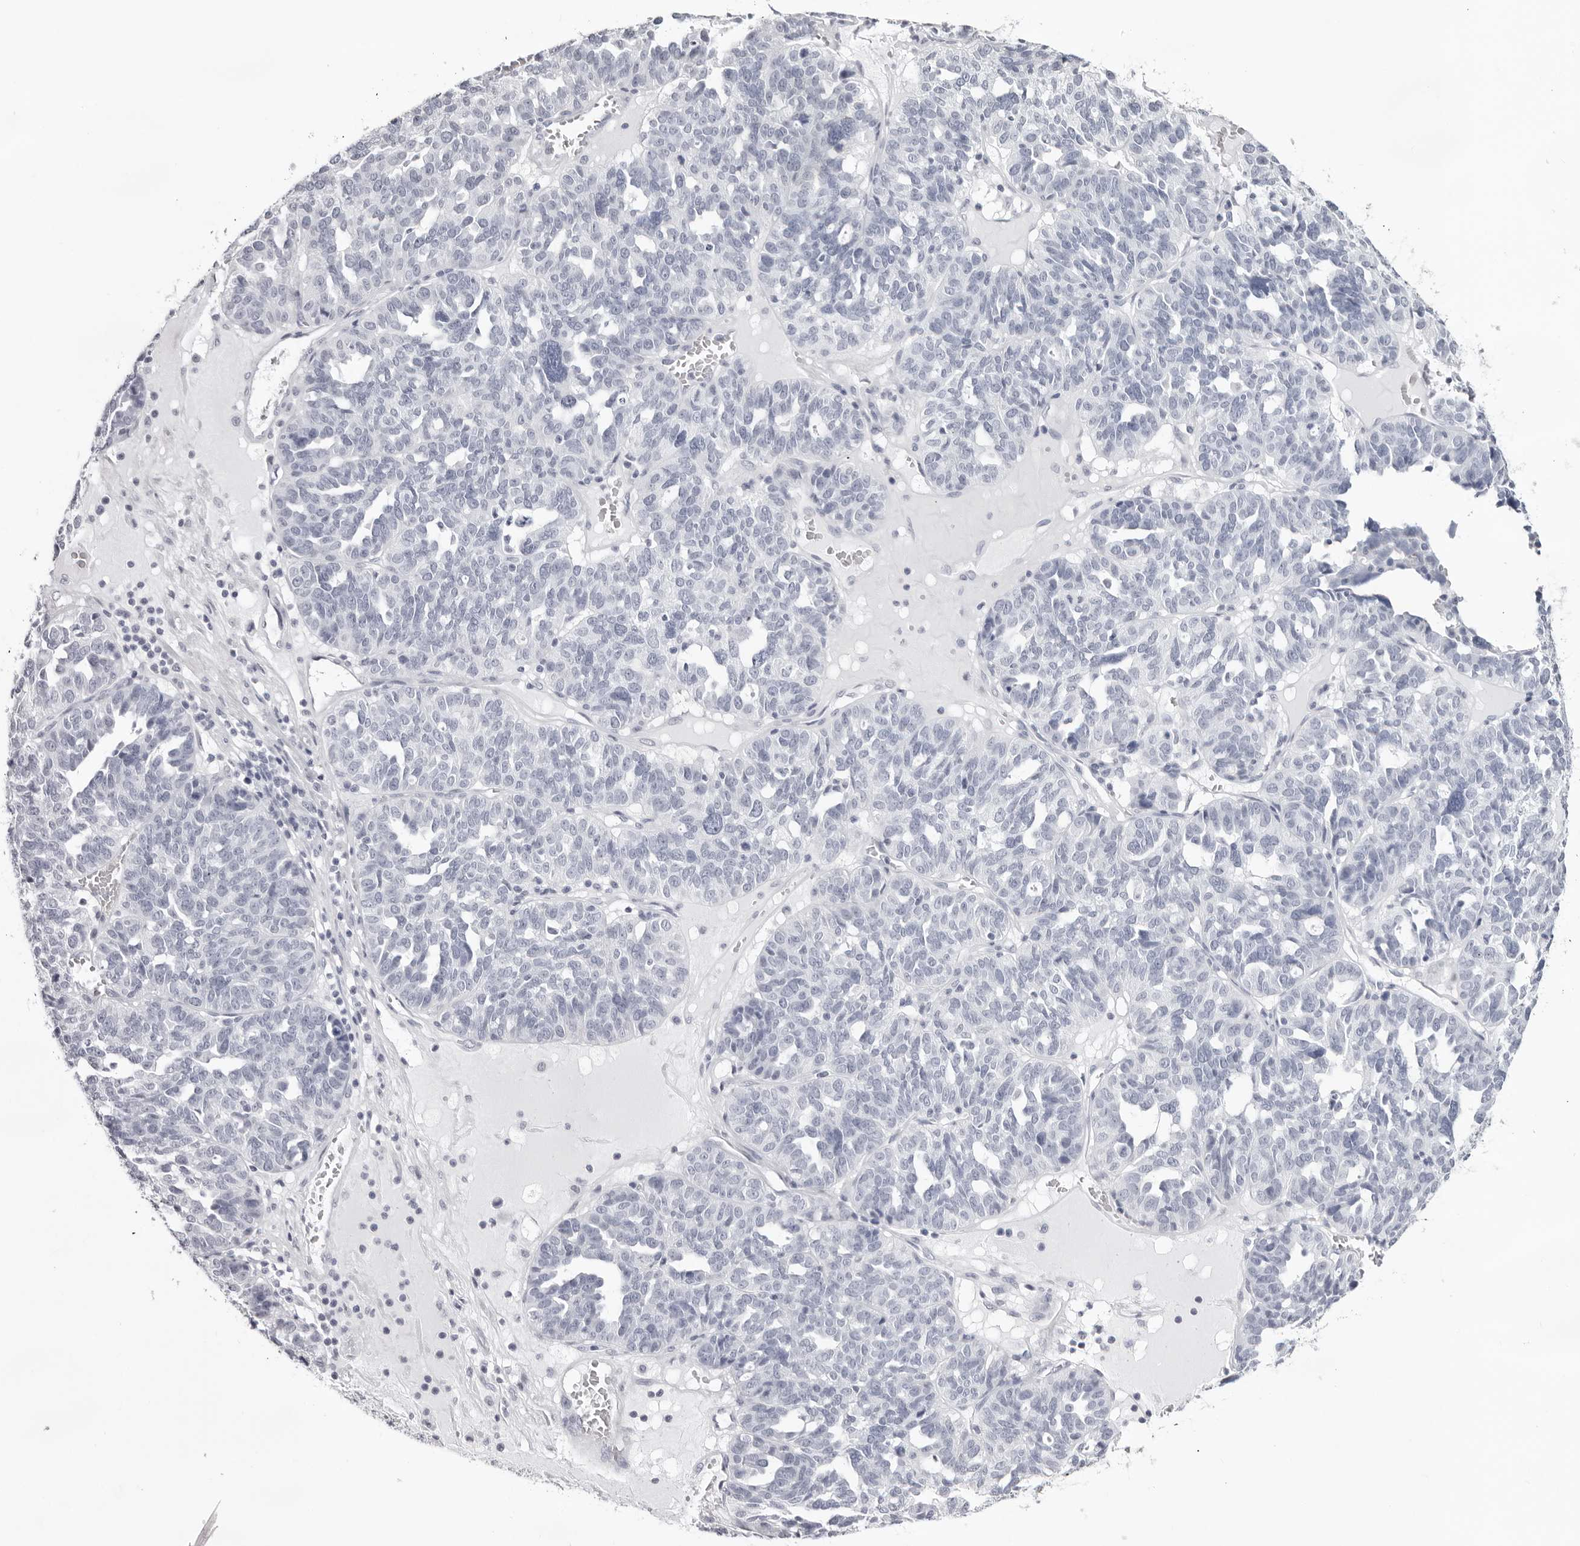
{"staining": {"intensity": "negative", "quantity": "none", "location": "none"}, "tissue": "ovarian cancer", "cell_type": "Tumor cells", "image_type": "cancer", "snomed": [{"axis": "morphology", "description": "Cystadenocarcinoma, serous, NOS"}, {"axis": "topography", "description": "Ovary"}], "caption": "Tumor cells show no significant staining in ovarian serous cystadenocarcinoma.", "gene": "INSL3", "patient": {"sex": "female", "age": 59}}